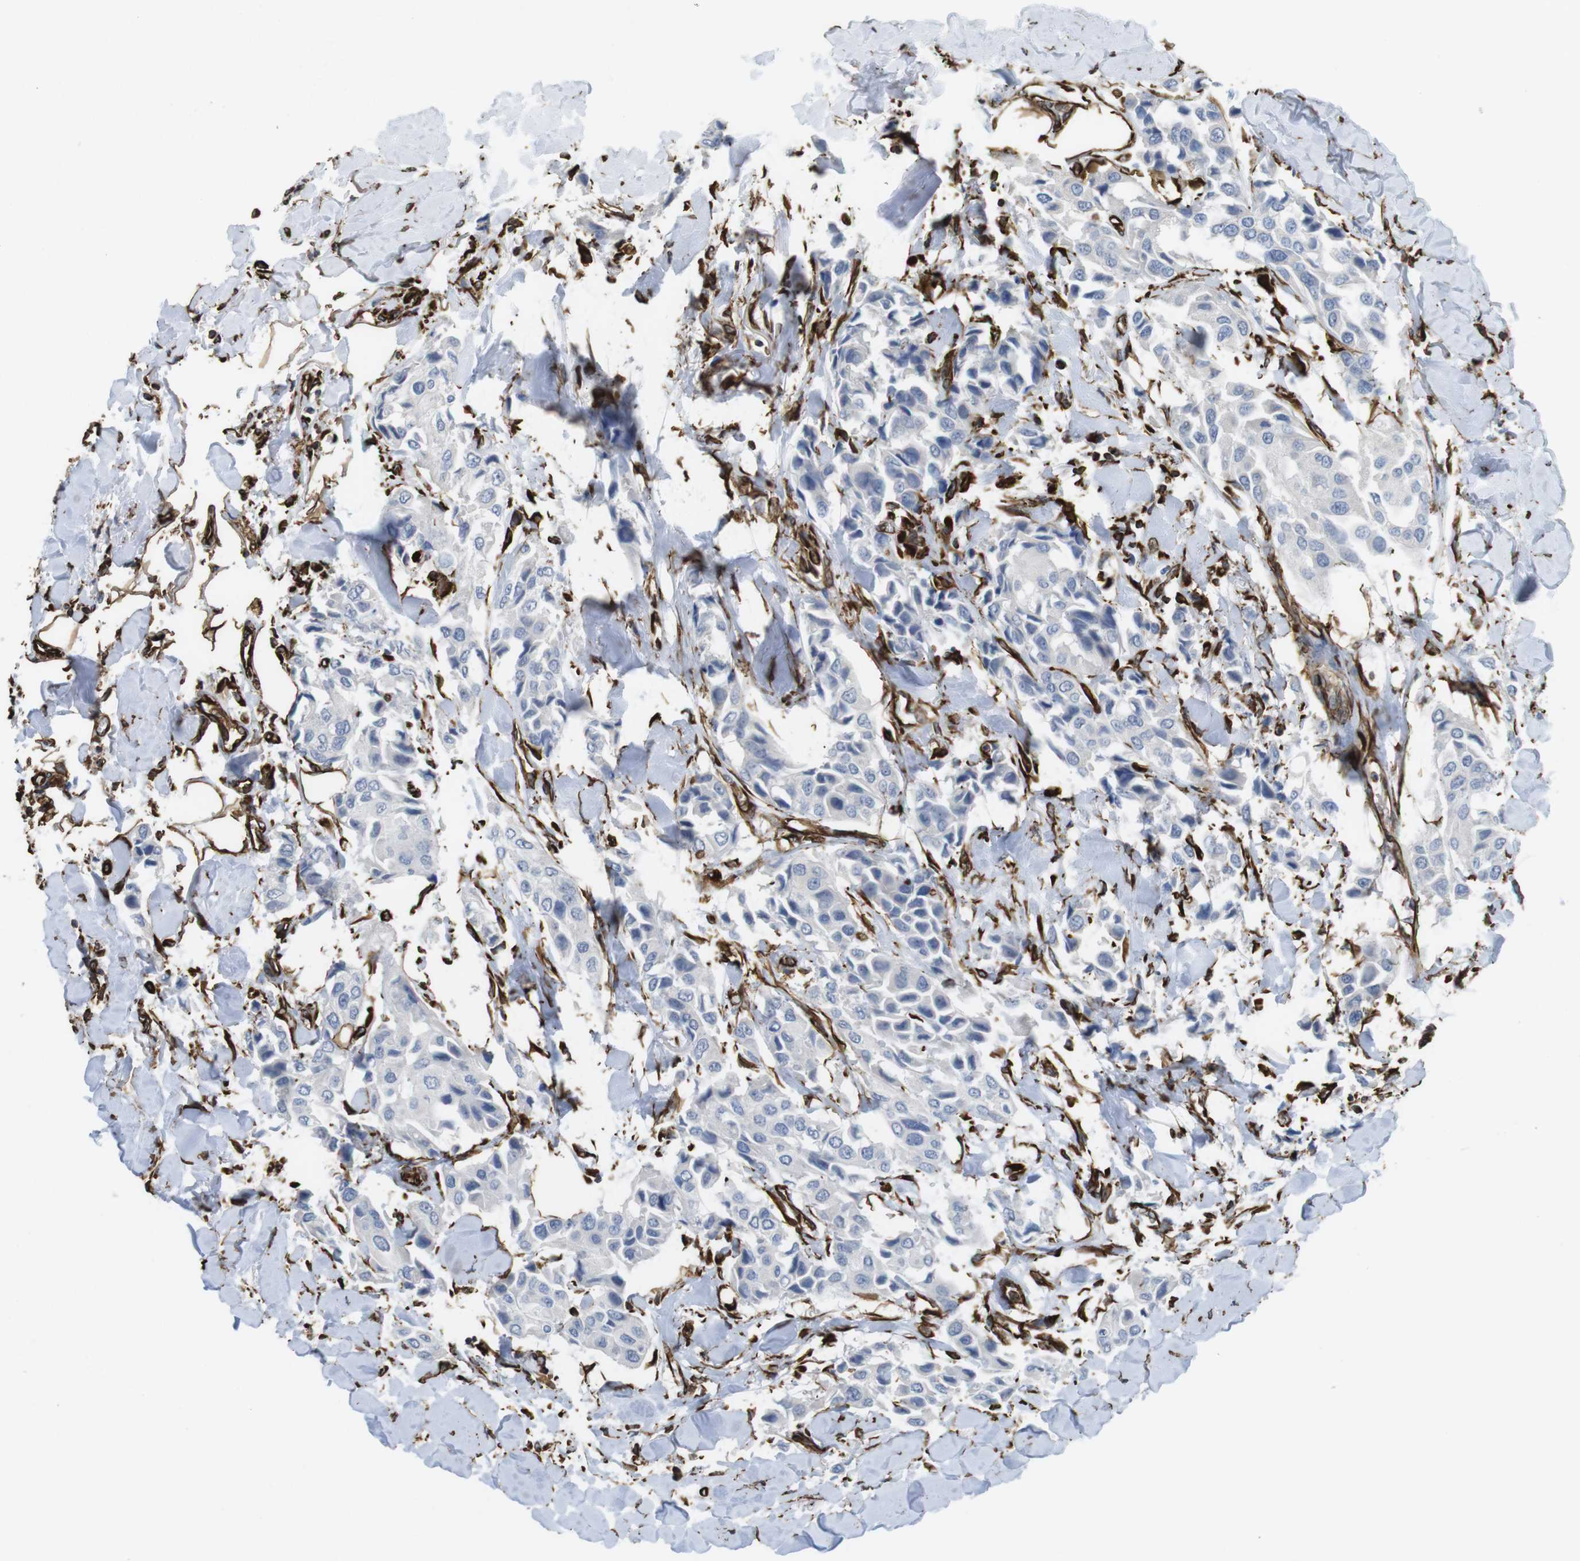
{"staining": {"intensity": "negative", "quantity": "none", "location": "none"}, "tissue": "breast cancer", "cell_type": "Tumor cells", "image_type": "cancer", "snomed": [{"axis": "morphology", "description": "Duct carcinoma"}, {"axis": "topography", "description": "Breast"}], "caption": "This is an immunohistochemistry image of infiltrating ductal carcinoma (breast). There is no expression in tumor cells.", "gene": "RALGPS1", "patient": {"sex": "female", "age": 80}}